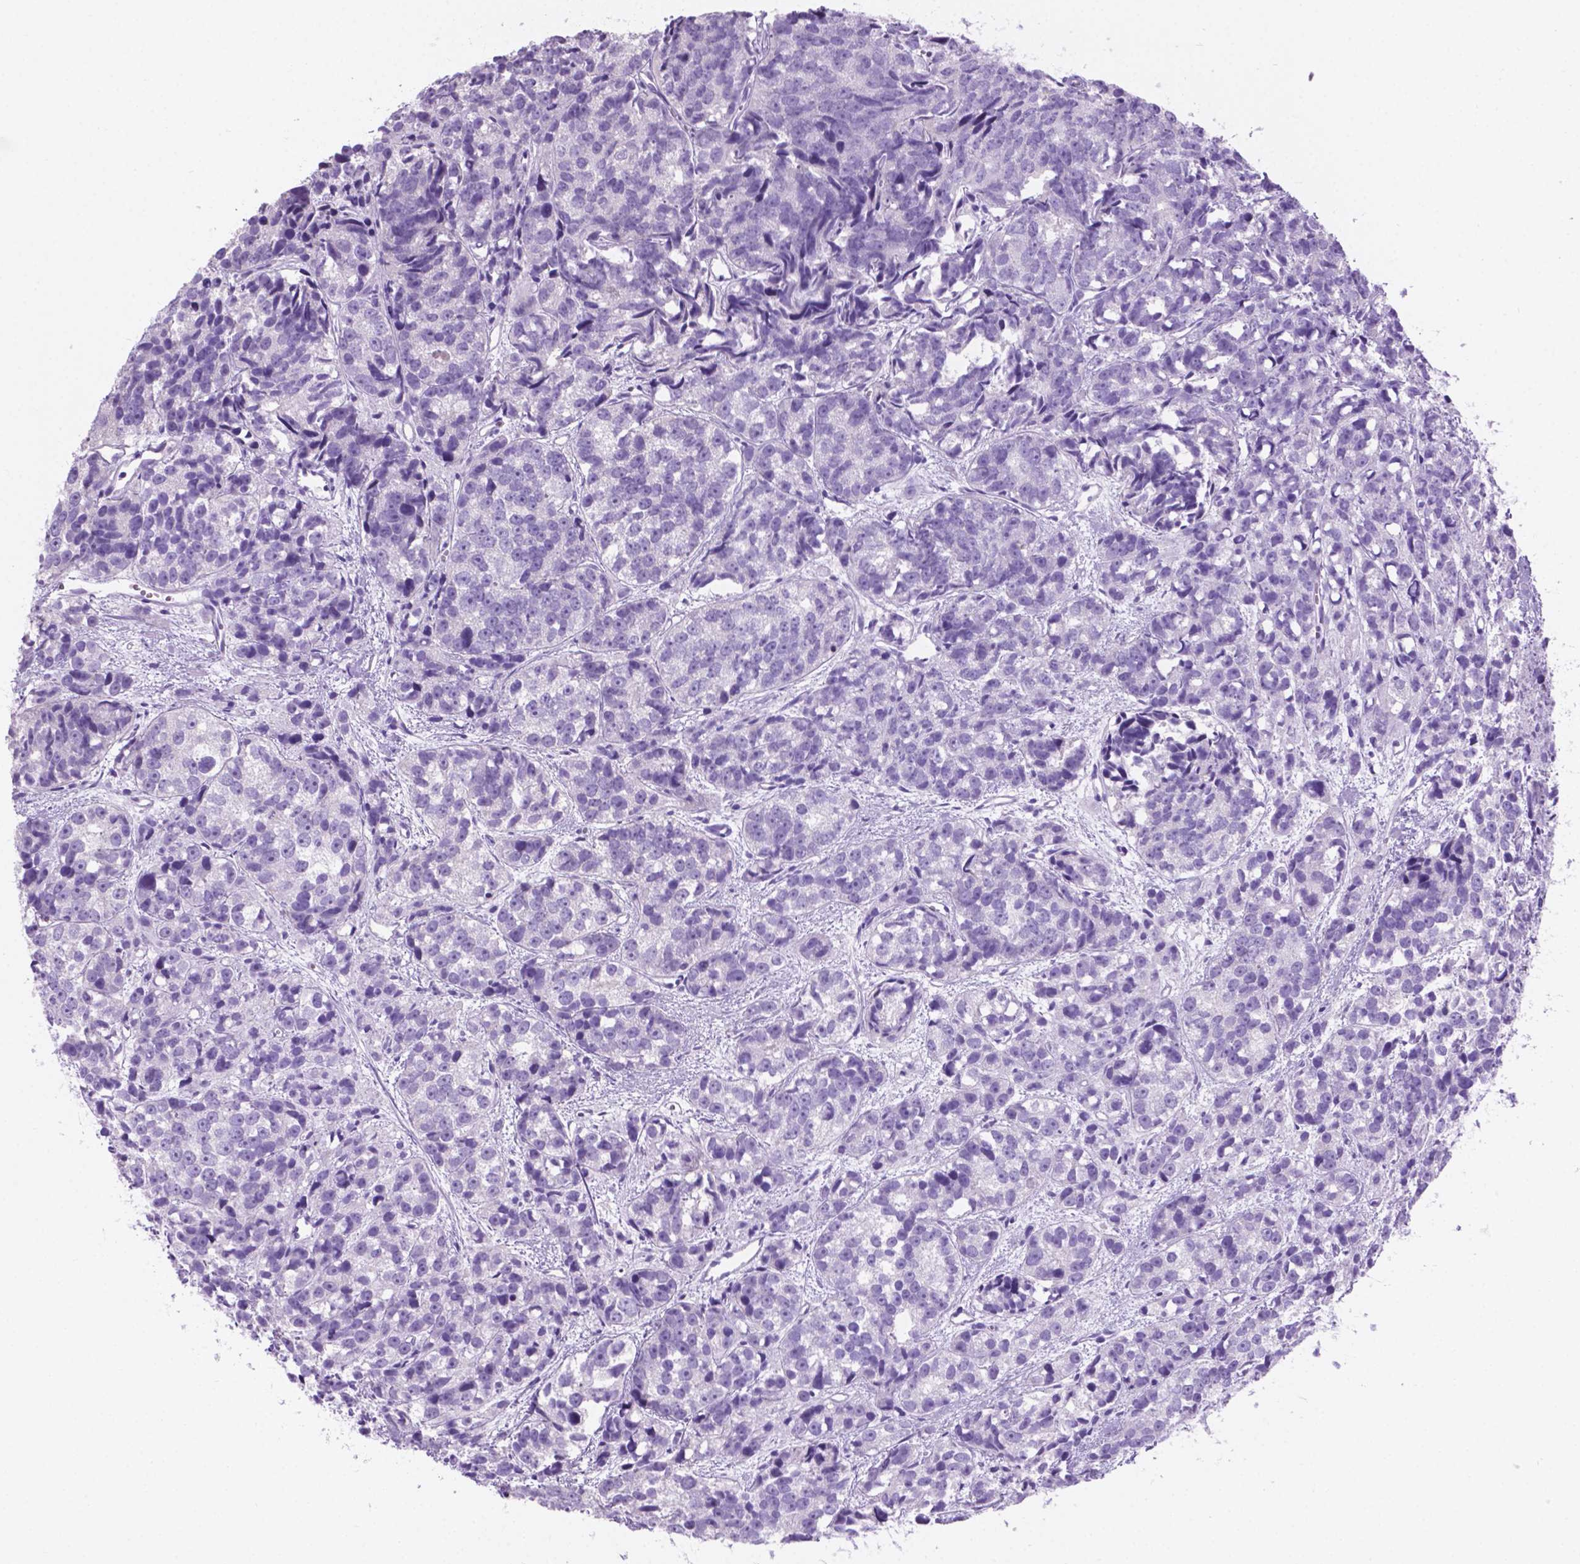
{"staining": {"intensity": "negative", "quantity": "none", "location": "none"}, "tissue": "prostate cancer", "cell_type": "Tumor cells", "image_type": "cancer", "snomed": [{"axis": "morphology", "description": "Adenocarcinoma, High grade"}, {"axis": "topography", "description": "Prostate"}], "caption": "This is a image of IHC staining of prostate cancer (adenocarcinoma (high-grade)), which shows no staining in tumor cells.", "gene": "GRIN2B", "patient": {"sex": "male", "age": 77}}